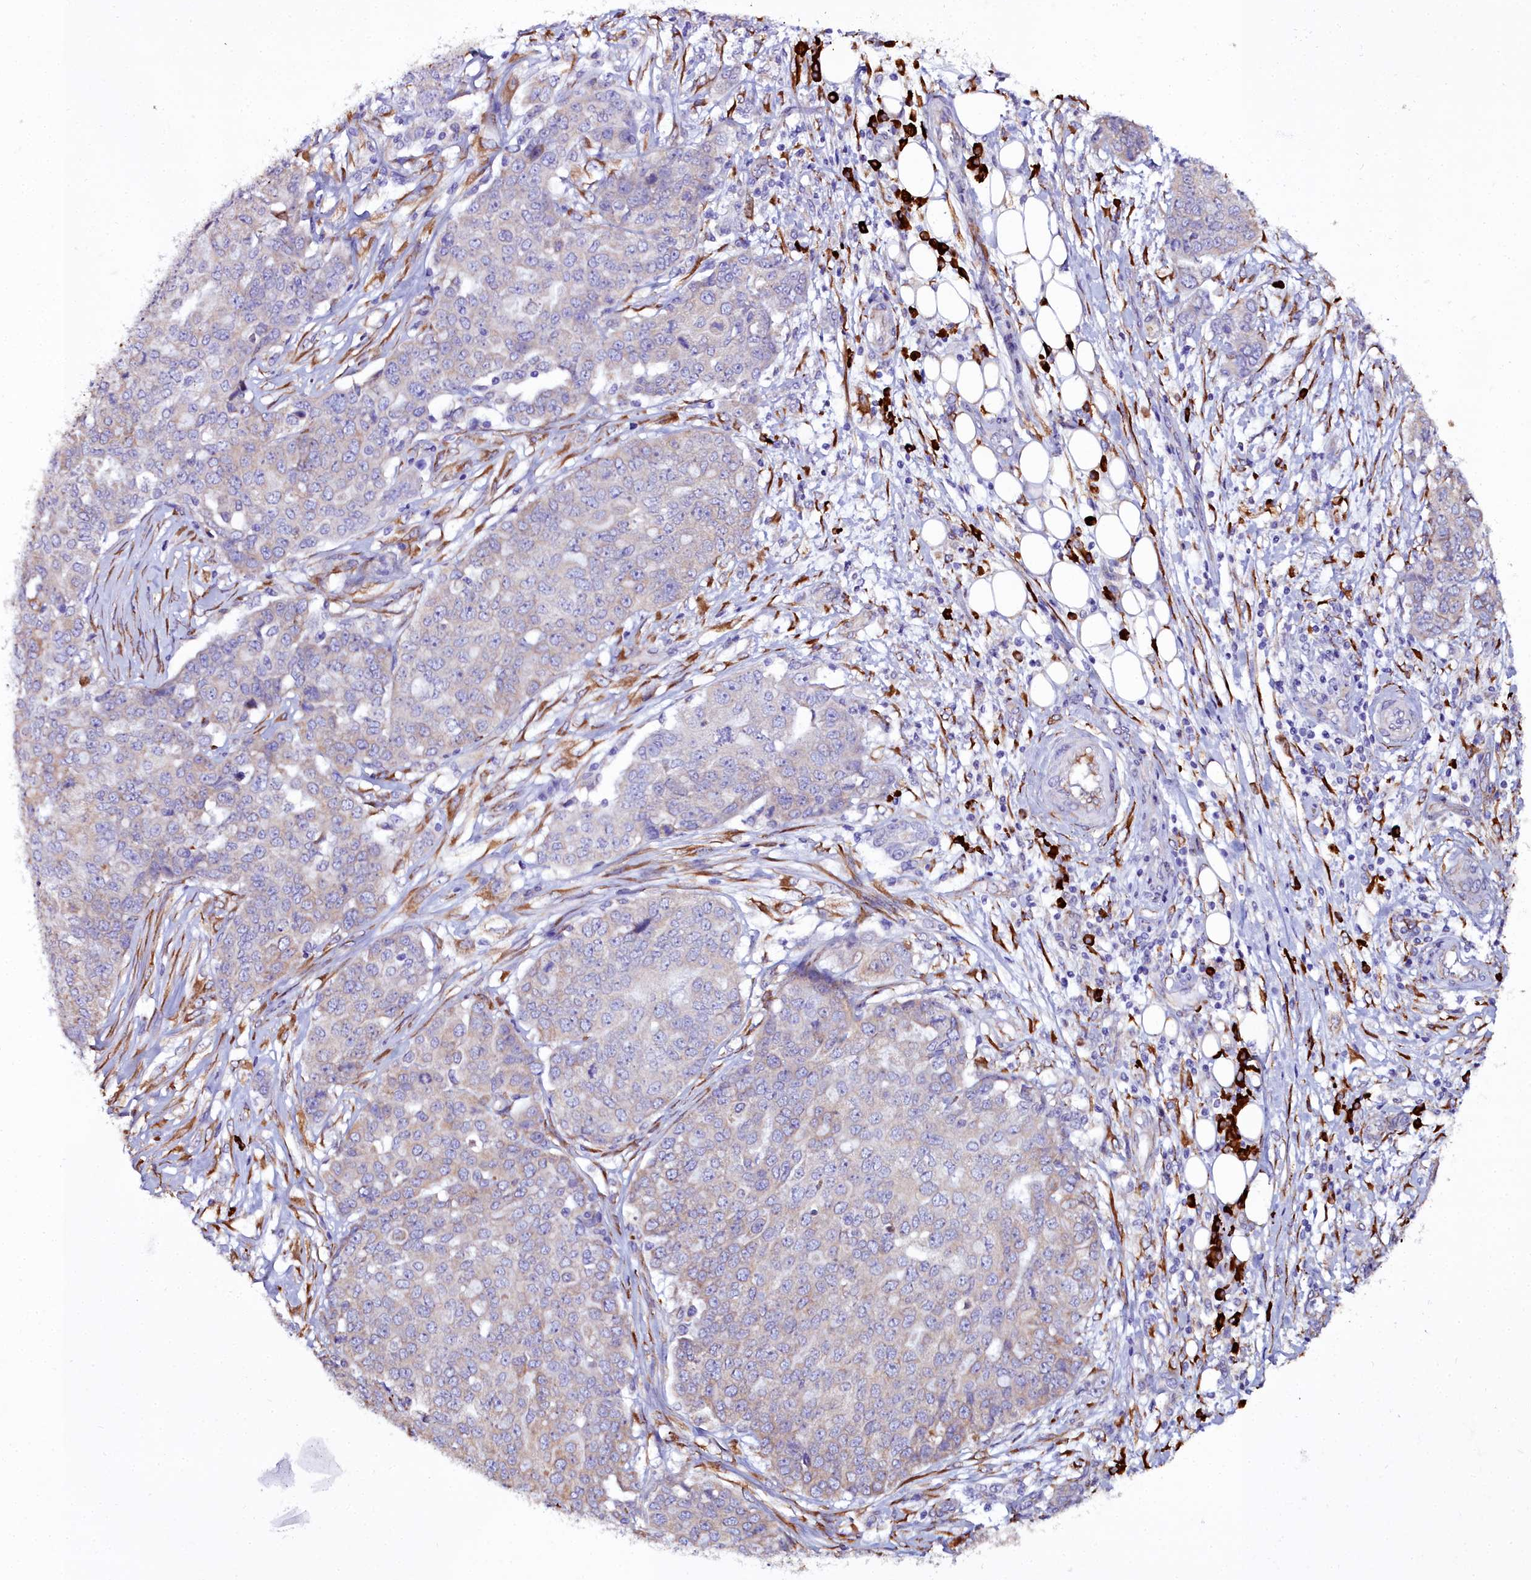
{"staining": {"intensity": "weak", "quantity": "<25%", "location": "cytoplasmic/membranous"}, "tissue": "ovarian cancer", "cell_type": "Tumor cells", "image_type": "cancer", "snomed": [{"axis": "morphology", "description": "Cystadenocarcinoma, serous, NOS"}, {"axis": "topography", "description": "Soft tissue"}, {"axis": "topography", "description": "Ovary"}], "caption": "Serous cystadenocarcinoma (ovarian) was stained to show a protein in brown. There is no significant expression in tumor cells.", "gene": "TXNDC5", "patient": {"sex": "female", "age": 57}}